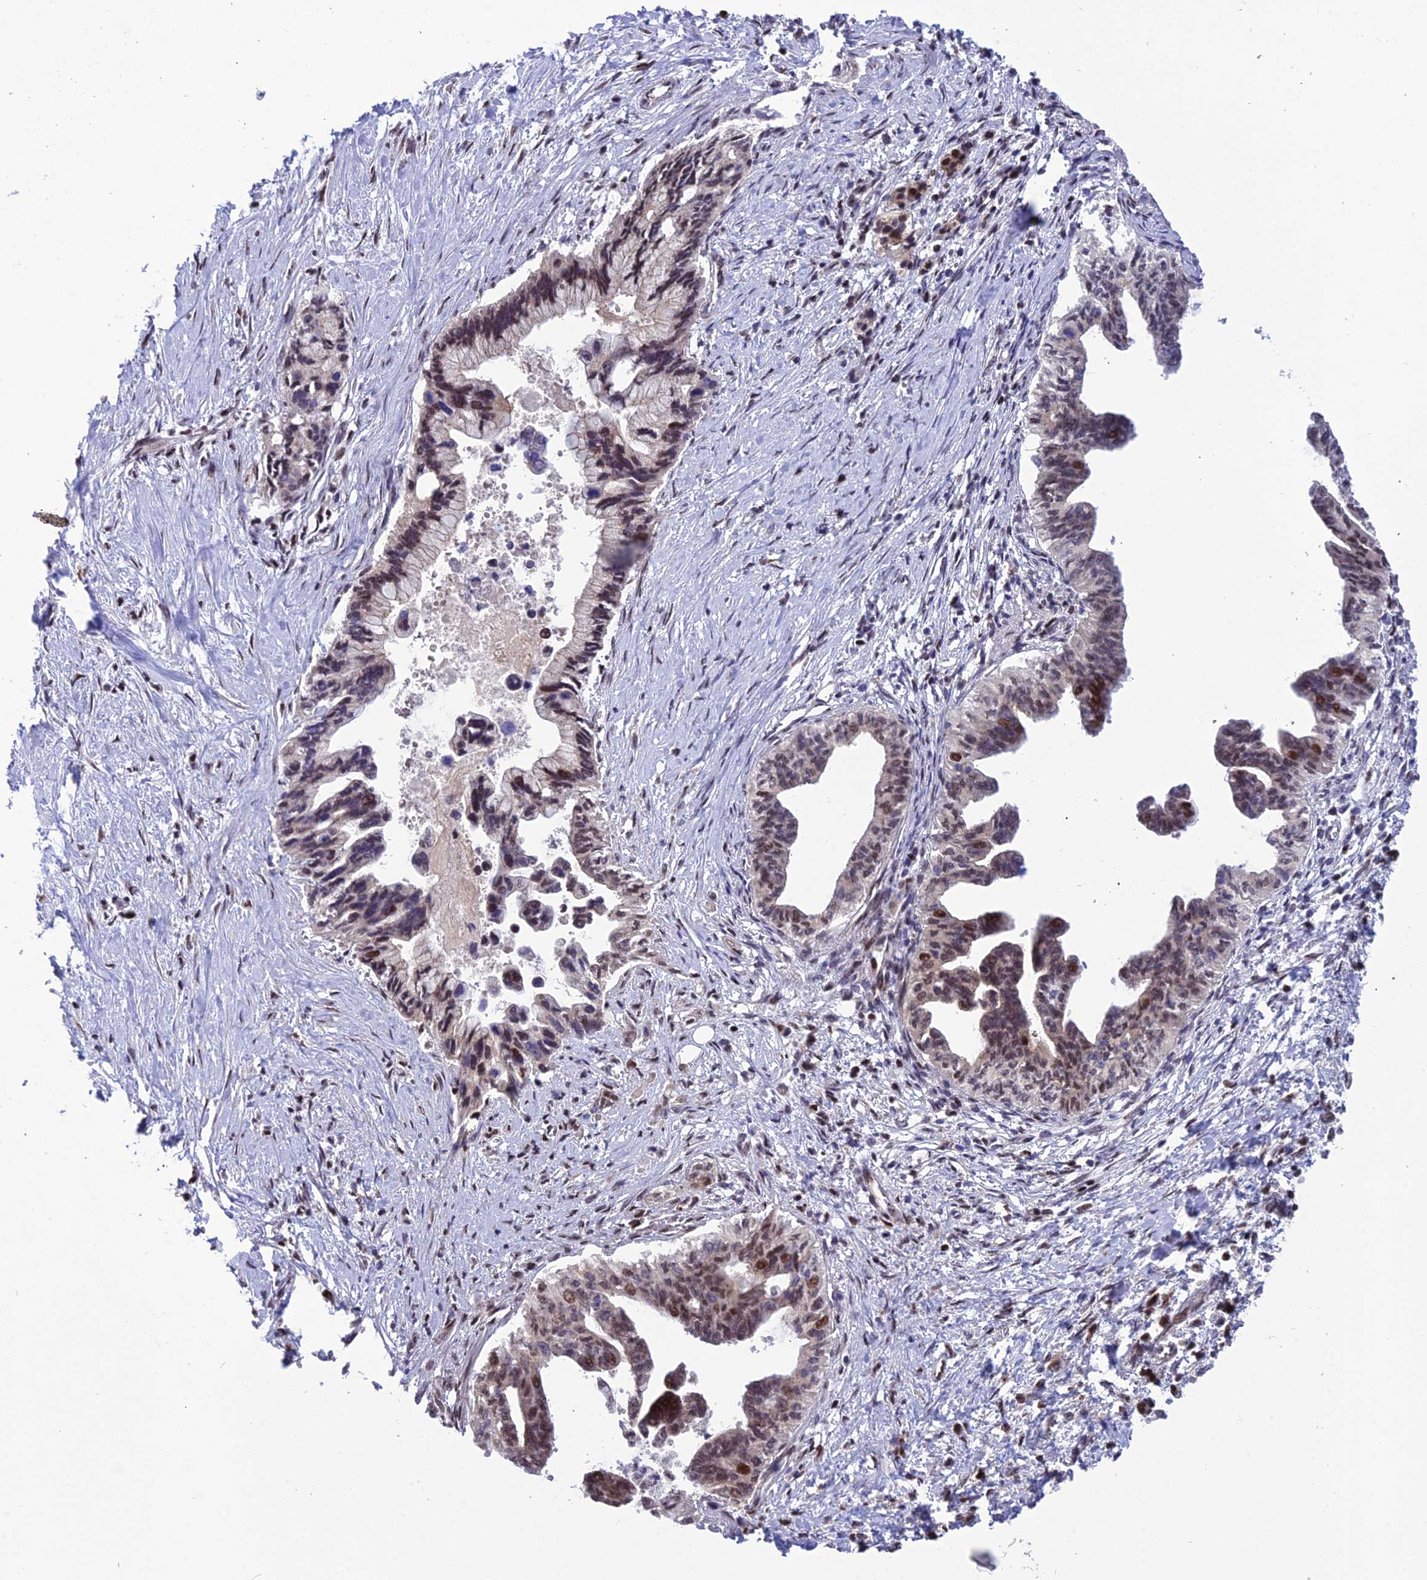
{"staining": {"intensity": "moderate", "quantity": "<25%", "location": "nuclear"}, "tissue": "pancreatic cancer", "cell_type": "Tumor cells", "image_type": "cancer", "snomed": [{"axis": "morphology", "description": "Adenocarcinoma, NOS"}, {"axis": "topography", "description": "Pancreas"}], "caption": "Immunohistochemistry (IHC) of human pancreatic adenocarcinoma reveals low levels of moderate nuclear staining in approximately <25% of tumor cells.", "gene": "ARL2", "patient": {"sex": "female", "age": 83}}